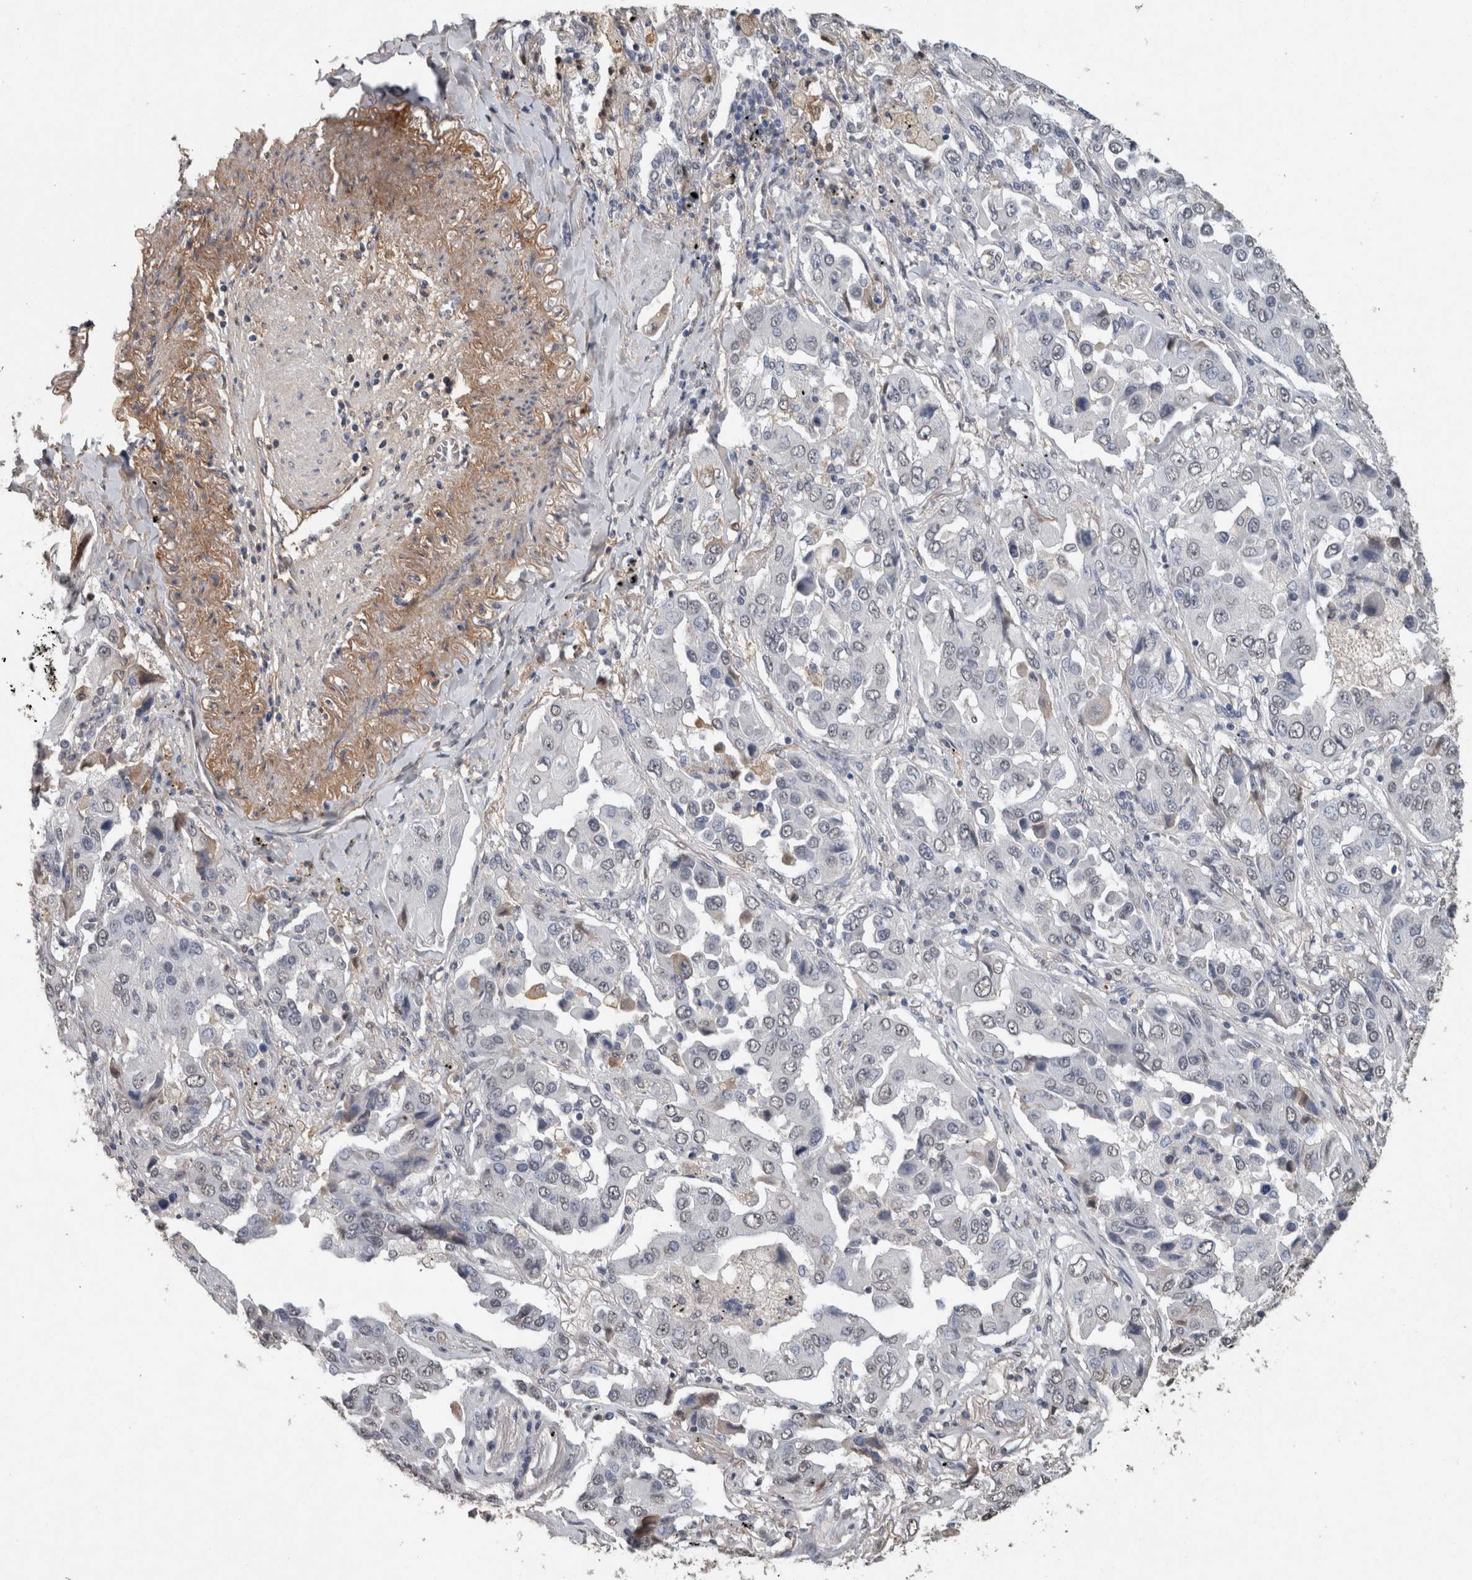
{"staining": {"intensity": "negative", "quantity": "none", "location": "none"}, "tissue": "lung cancer", "cell_type": "Tumor cells", "image_type": "cancer", "snomed": [{"axis": "morphology", "description": "Adenocarcinoma, NOS"}, {"axis": "topography", "description": "Lung"}], "caption": "This is an immunohistochemistry (IHC) photomicrograph of human lung cancer (adenocarcinoma). There is no staining in tumor cells.", "gene": "LTBP1", "patient": {"sex": "female", "age": 65}}